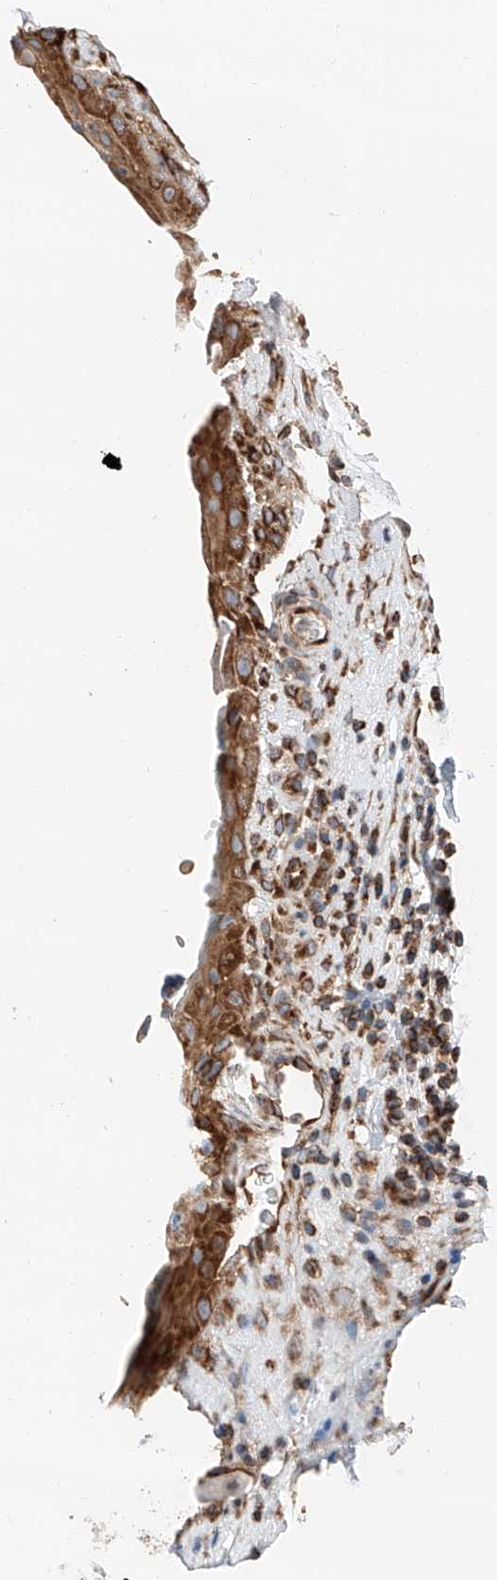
{"staining": {"intensity": "strong", "quantity": ">75%", "location": "cytoplasmic/membranous"}, "tissue": "nasopharynx", "cell_type": "Respiratory epithelial cells", "image_type": "normal", "snomed": [{"axis": "morphology", "description": "Normal tissue, NOS"}, {"axis": "topography", "description": "Nasopharynx"}], "caption": "Nasopharynx stained with IHC reveals strong cytoplasmic/membranous expression in about >75% of respiratory epithelial cells.", "gene": "ZC3H15", "patient": {"sex": "male", "age": 64}}